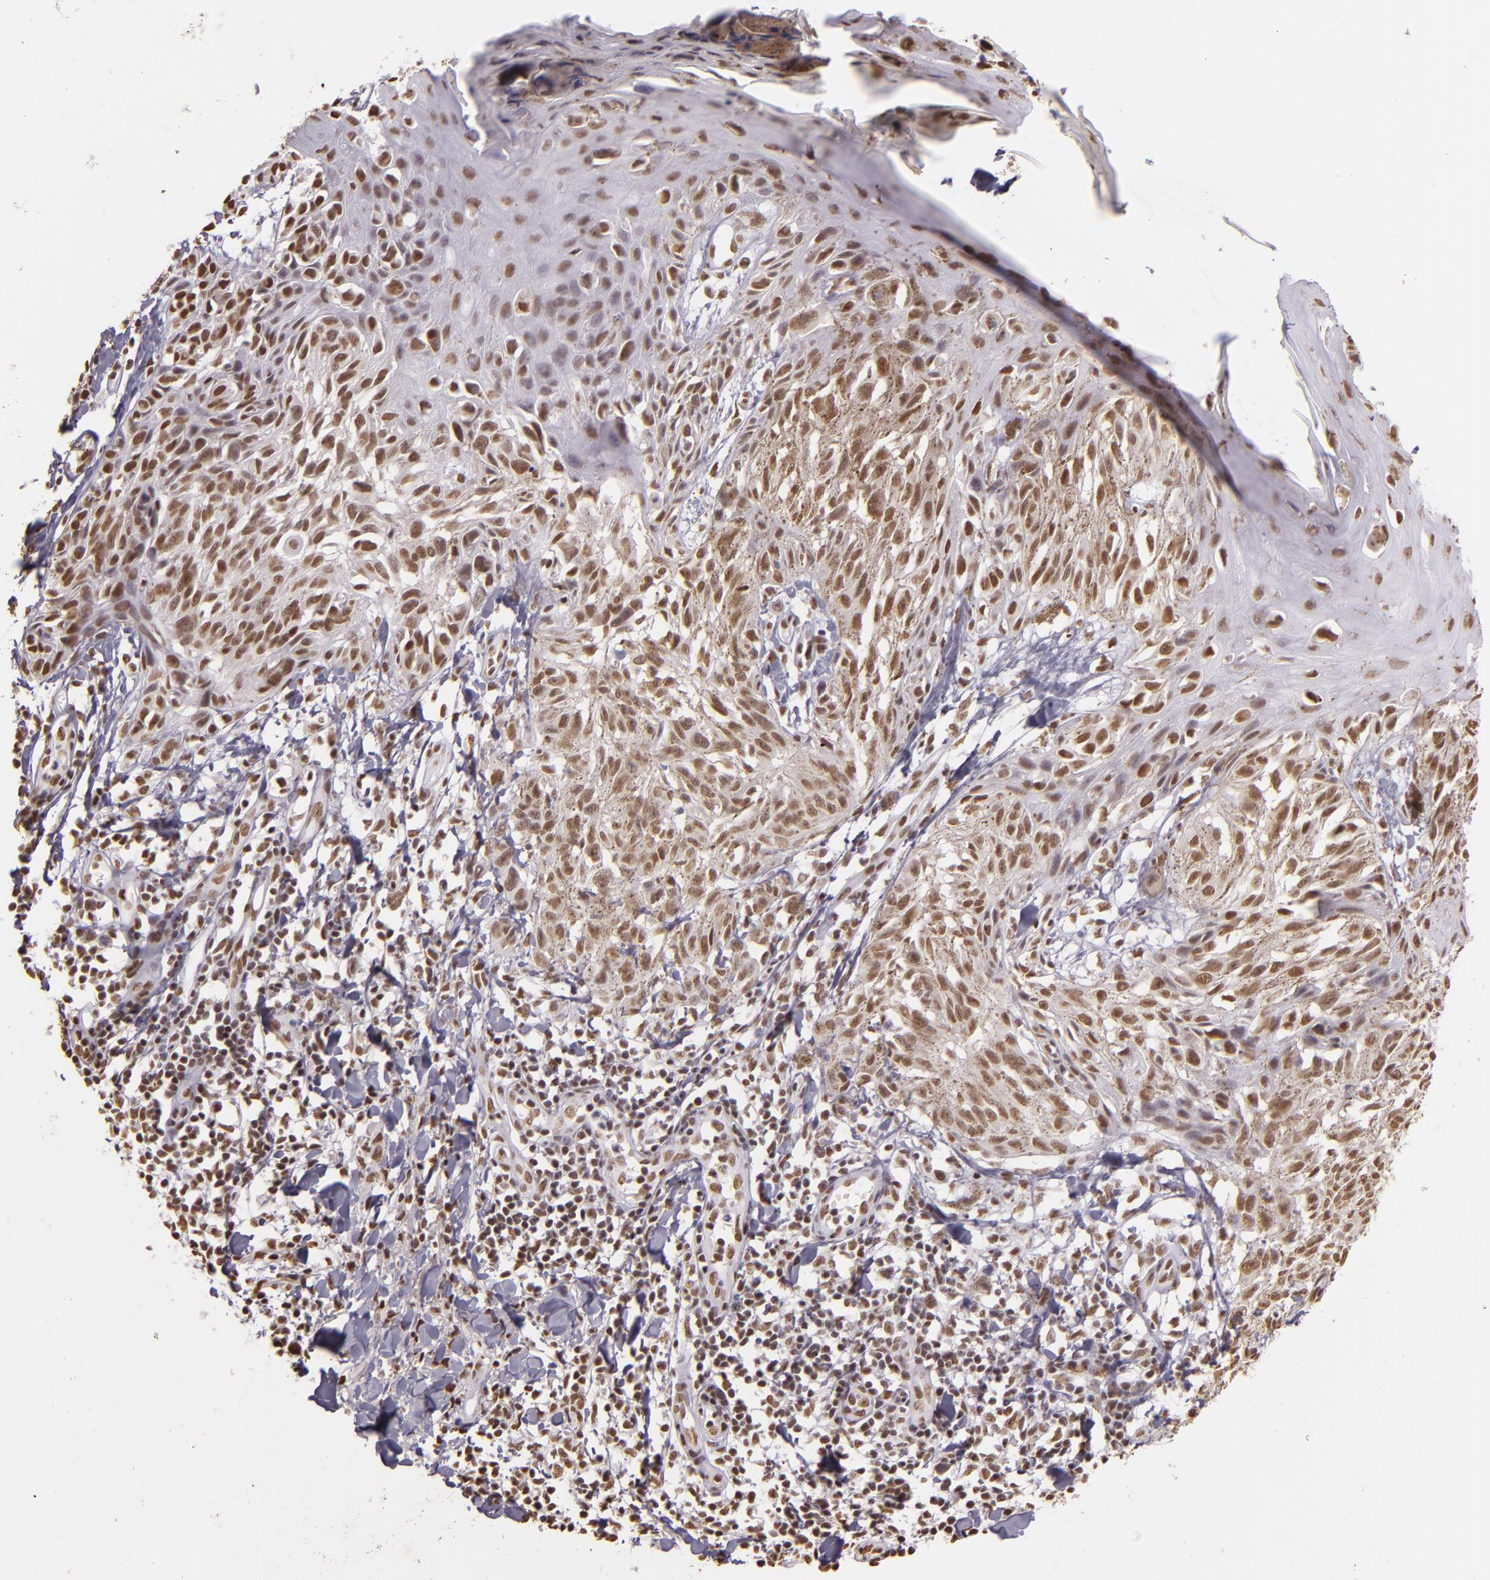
{"staining": {"intensity": "weak", "quantity": ">75%", "location": "nuclear"}, "tissue": "melanoma", "cell_type": "Tumor cells", "image_type": "cancer", "snomed": [{"axis": "morphology", "description": "Malignant melanoma, NOS"}, {"axis": "topography", "description": "Skin"}], "caption": "High-power microscopy captured an immunohistochemistry micrograph of malignant melanoma, revealing weak nuclear staining in approximately >75% of tumor cells.", "gene": "PAPOLA", "patient": {"sex": "female", "age": 77}}